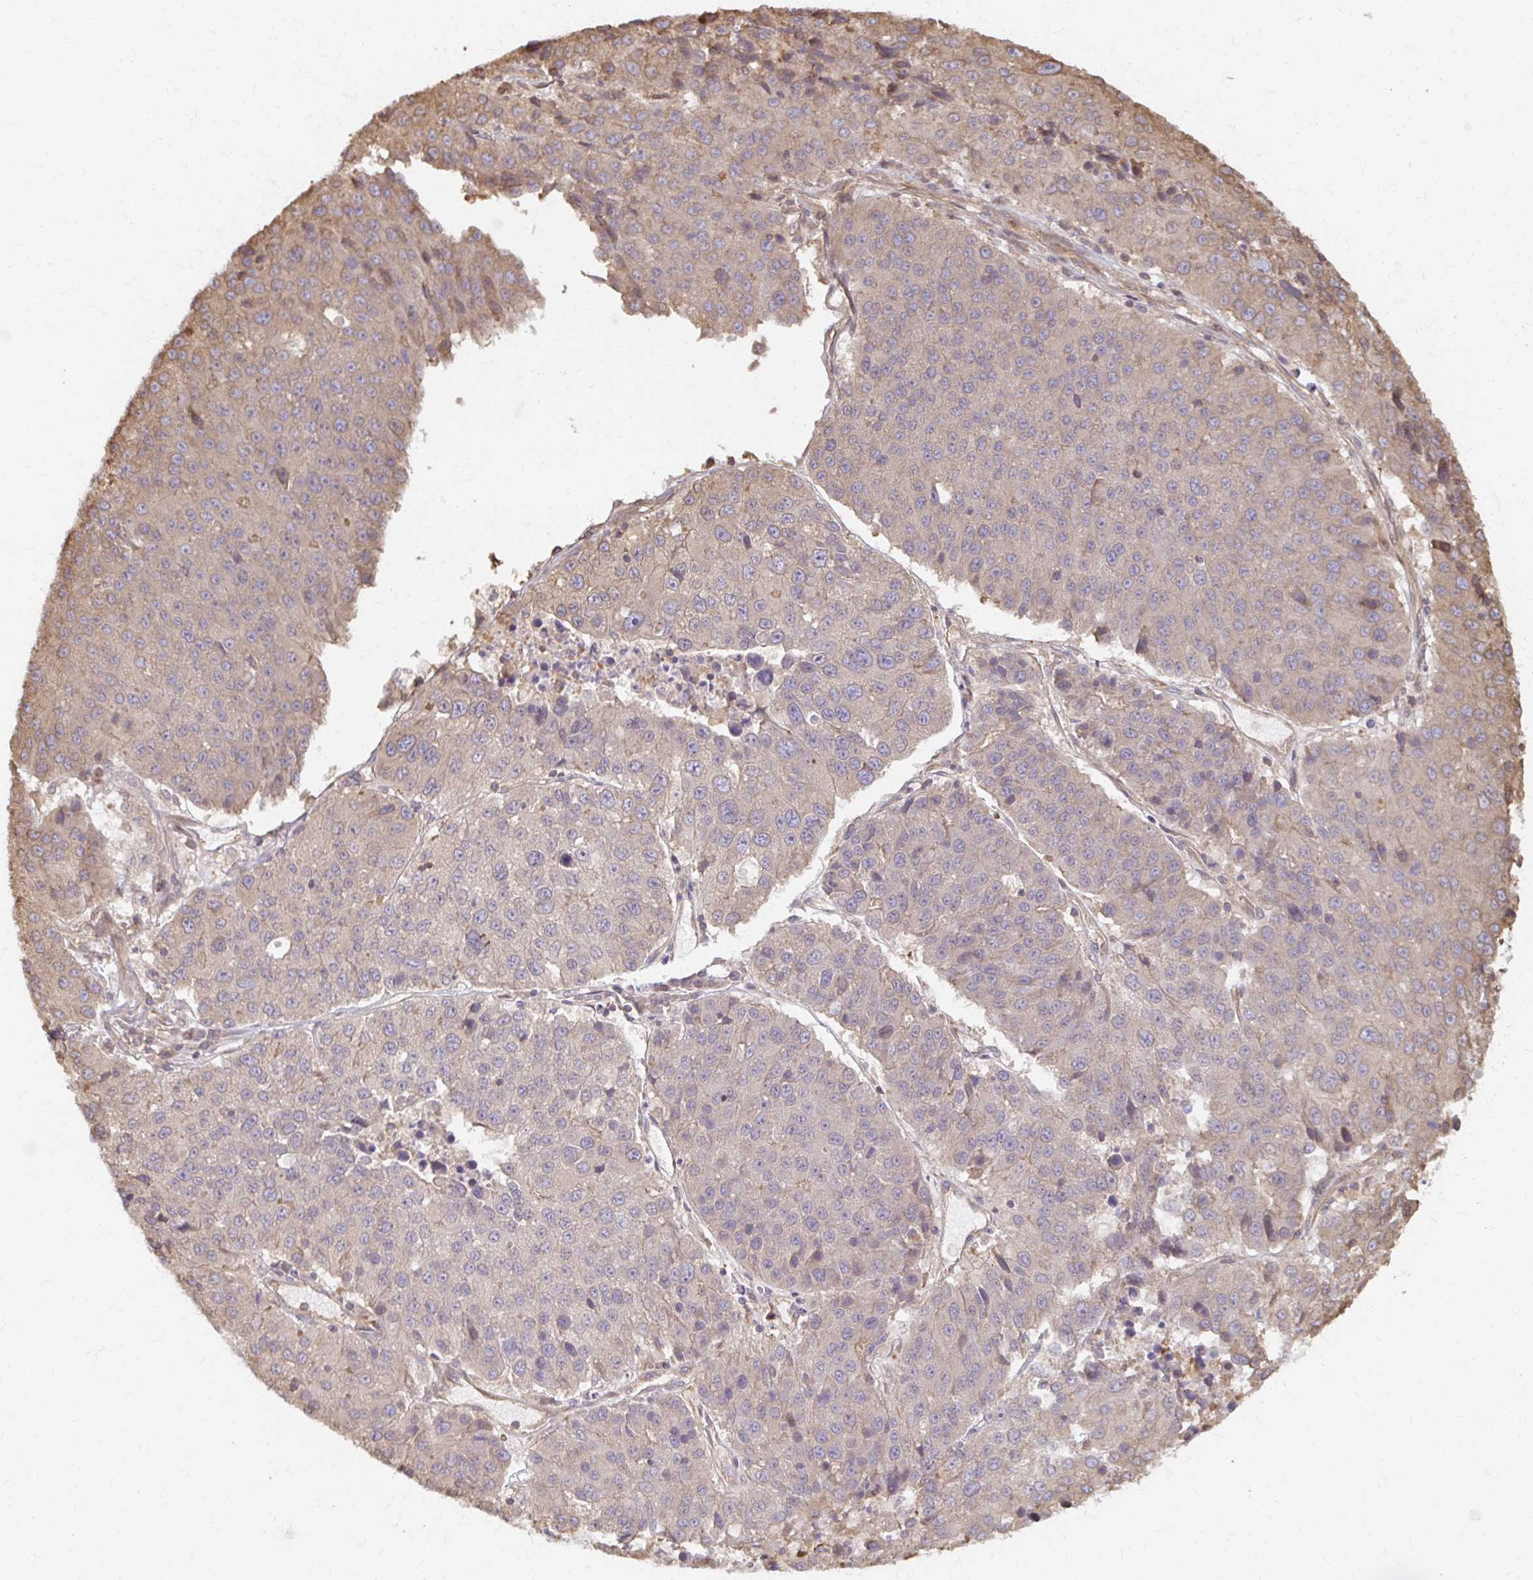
{"staining": {"intensity": "weak", "quantity": ">75%", "location": "cytoplasmic/membranous"}, "tissue": "stomach cancer", "cell_type": "Tumor cells", "image_type": "cancer", "snomed": [{"axis": "morphology", "description": "Adenocarcinoma, NOS"}, {"axis": "topography", "description": "Stomach"}], "caption": "Human stomach cancer (adenocarcinoma) stained with a protein marker shows weak staining in tumor cells.", "gene": "ARHGAP35", "patient": {"sex": "male", "age": 71}}